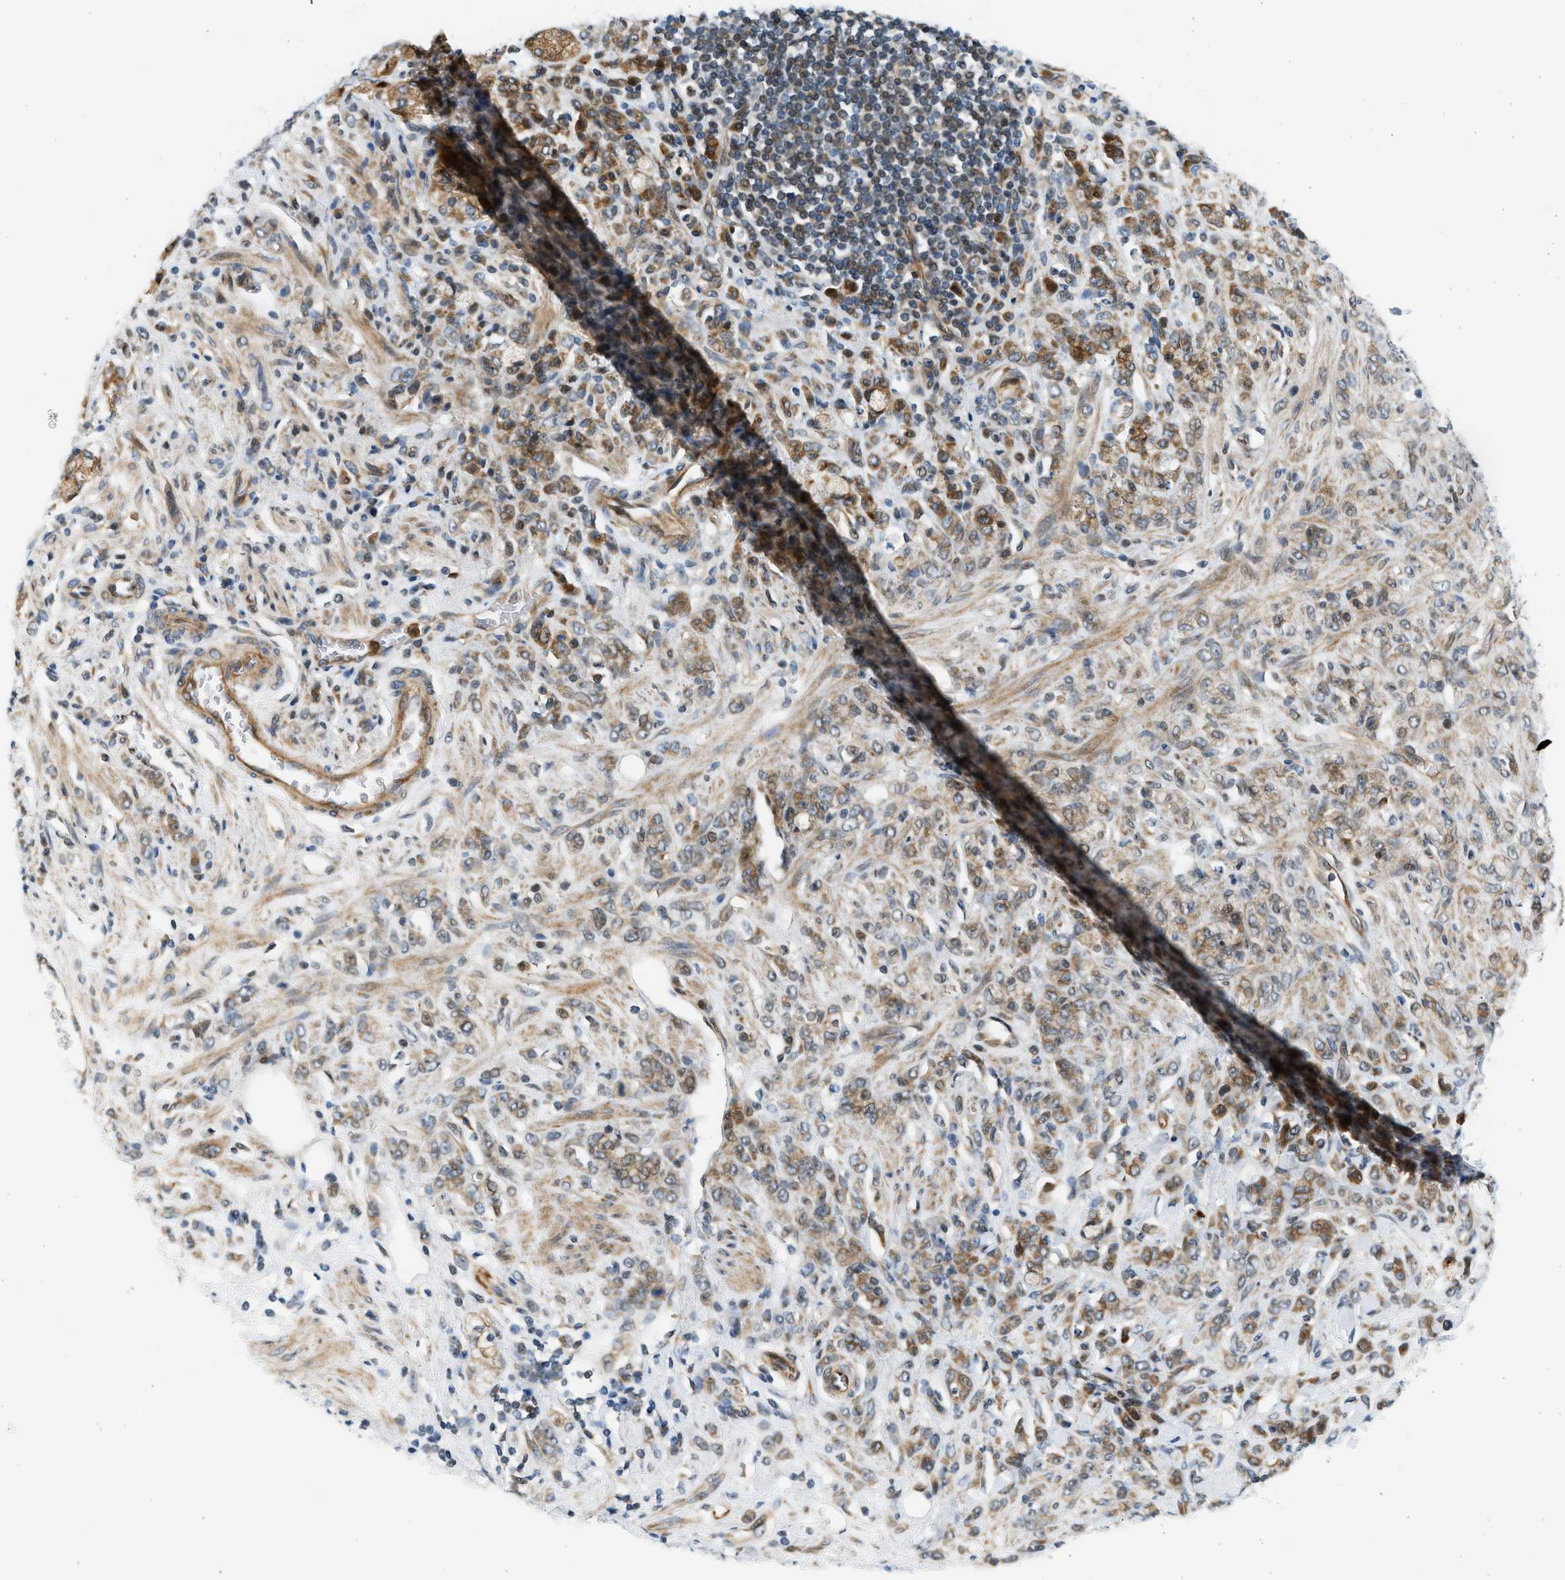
{"staining": {"intensity": "moderate", "quantity": "25%-75%", "location": "cytoplasmic/membranous"}, "tissue": "stomach cancer", "cell_type": "Tumor cells", "image_type": "cancer", "snomed": [{"axis": "morphology", "description": "Normal tissue, NOS"}, {"axis": "morphology", "description": "Adenocarcinoma, NOS"}, {"axis": "topography", "description": "Stomach"}], "caption": "An immunohistochemistry (IHC) image of neoplastic tissue is shown. Protein staining in brown labels moderate cytoplasmic/membranous positivity in adenocarcinoma (stomach) within tumor cells.", "gene": "NRSN2", "patient": {"sex": "male", "age": 82}}